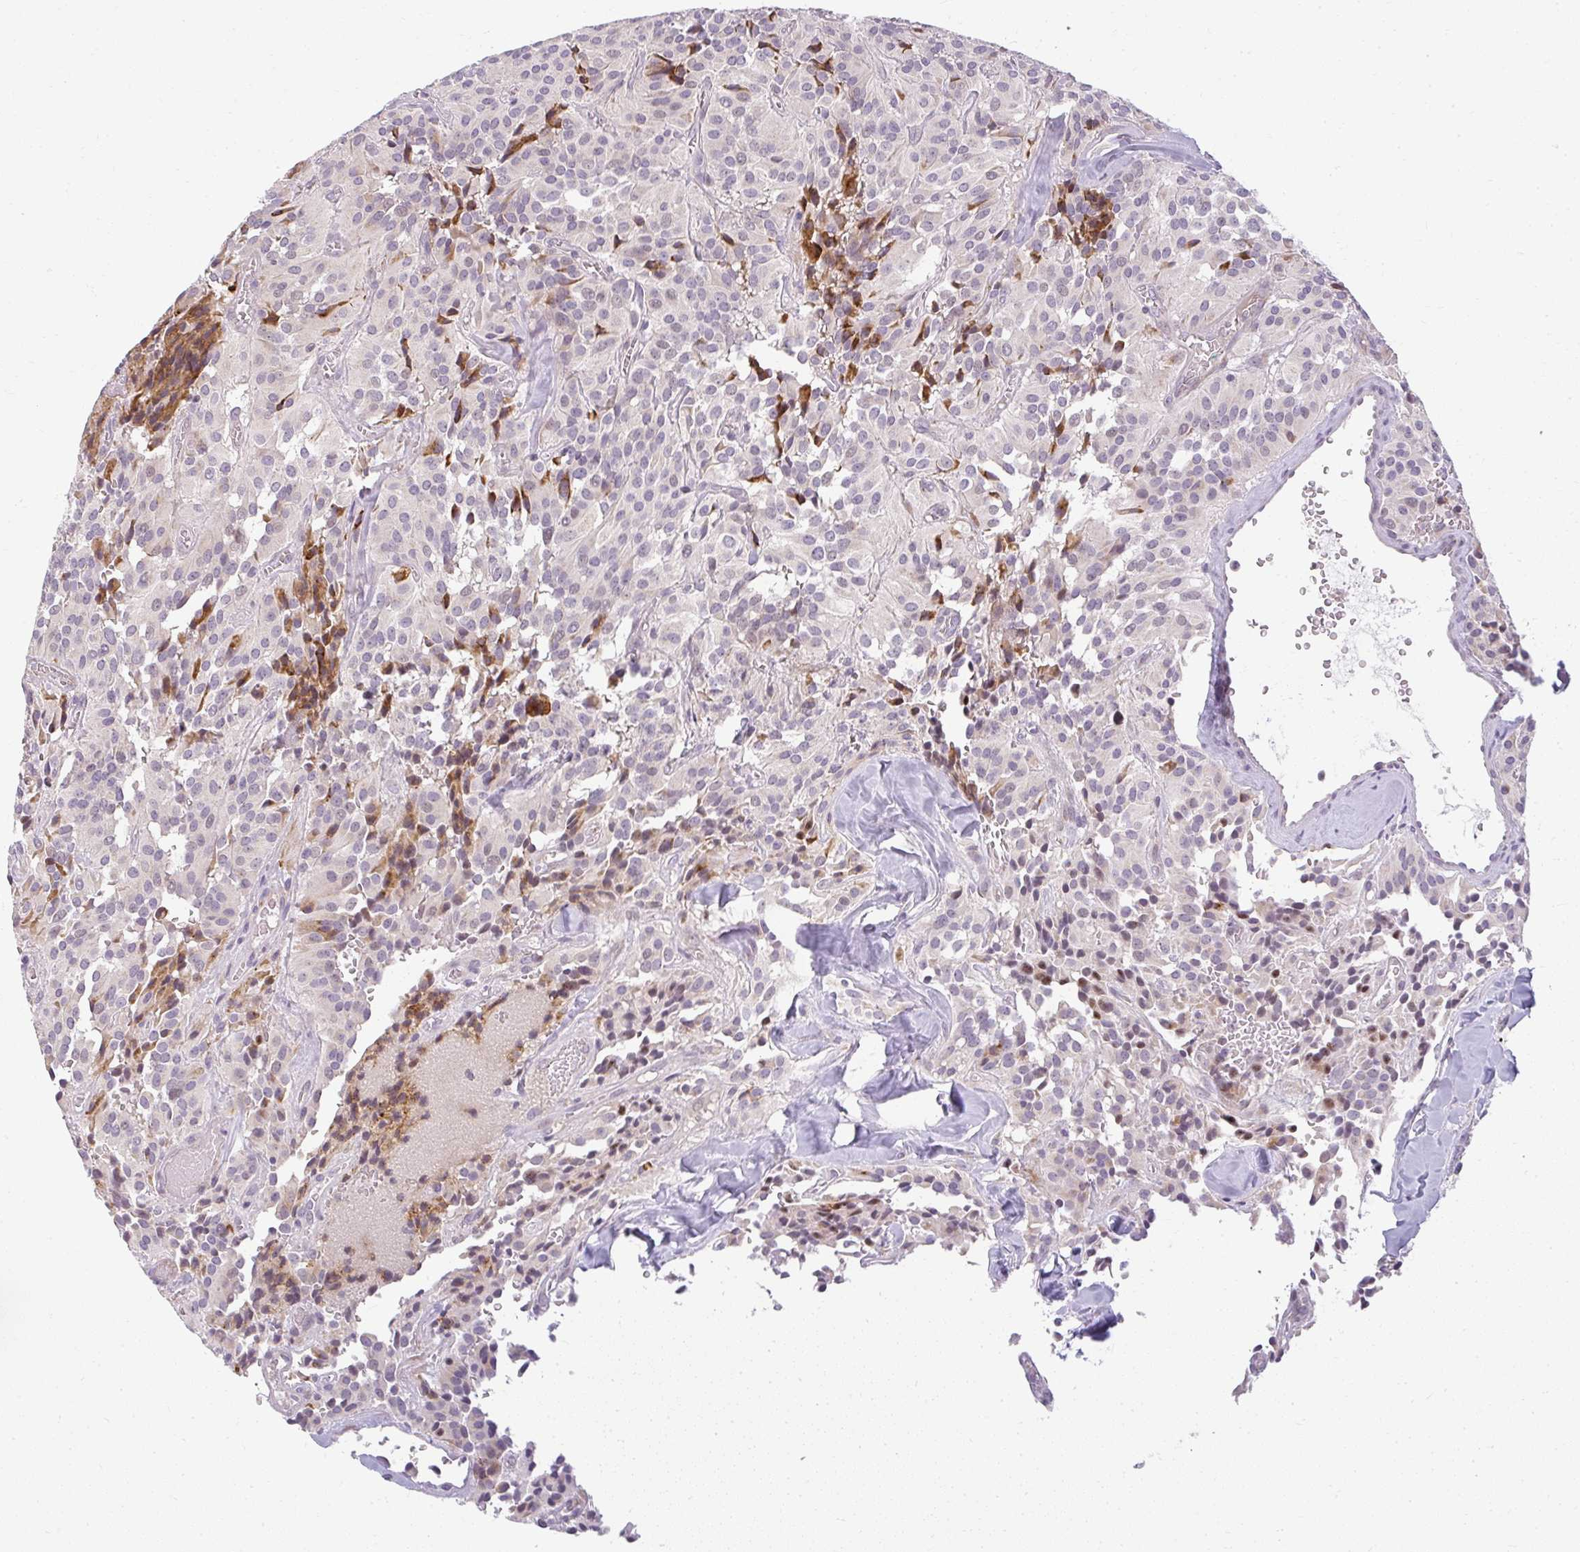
{"staining": {"intensity": "moderate", "quantity": "<25%", "location": "cytoplasmic/membranous"}, "tissue": "glioma", "cell_type": "Tumor cells", "image_type": "cancer", "snomed": [{"axis": "morphology", "description": "Glioma, malignant, Low grade"}, {"axis": "topography", "description": "Brain"}], "caption": "A micrograph showing moderate cytoplasmic/membranous staining in about <25% of tumor cells in malignant glioma (low-grade), as visualized by brown immunohistochemical staining.", "gene": "ZFYVE26", "patient": {"sex": "male", "age": 42}}